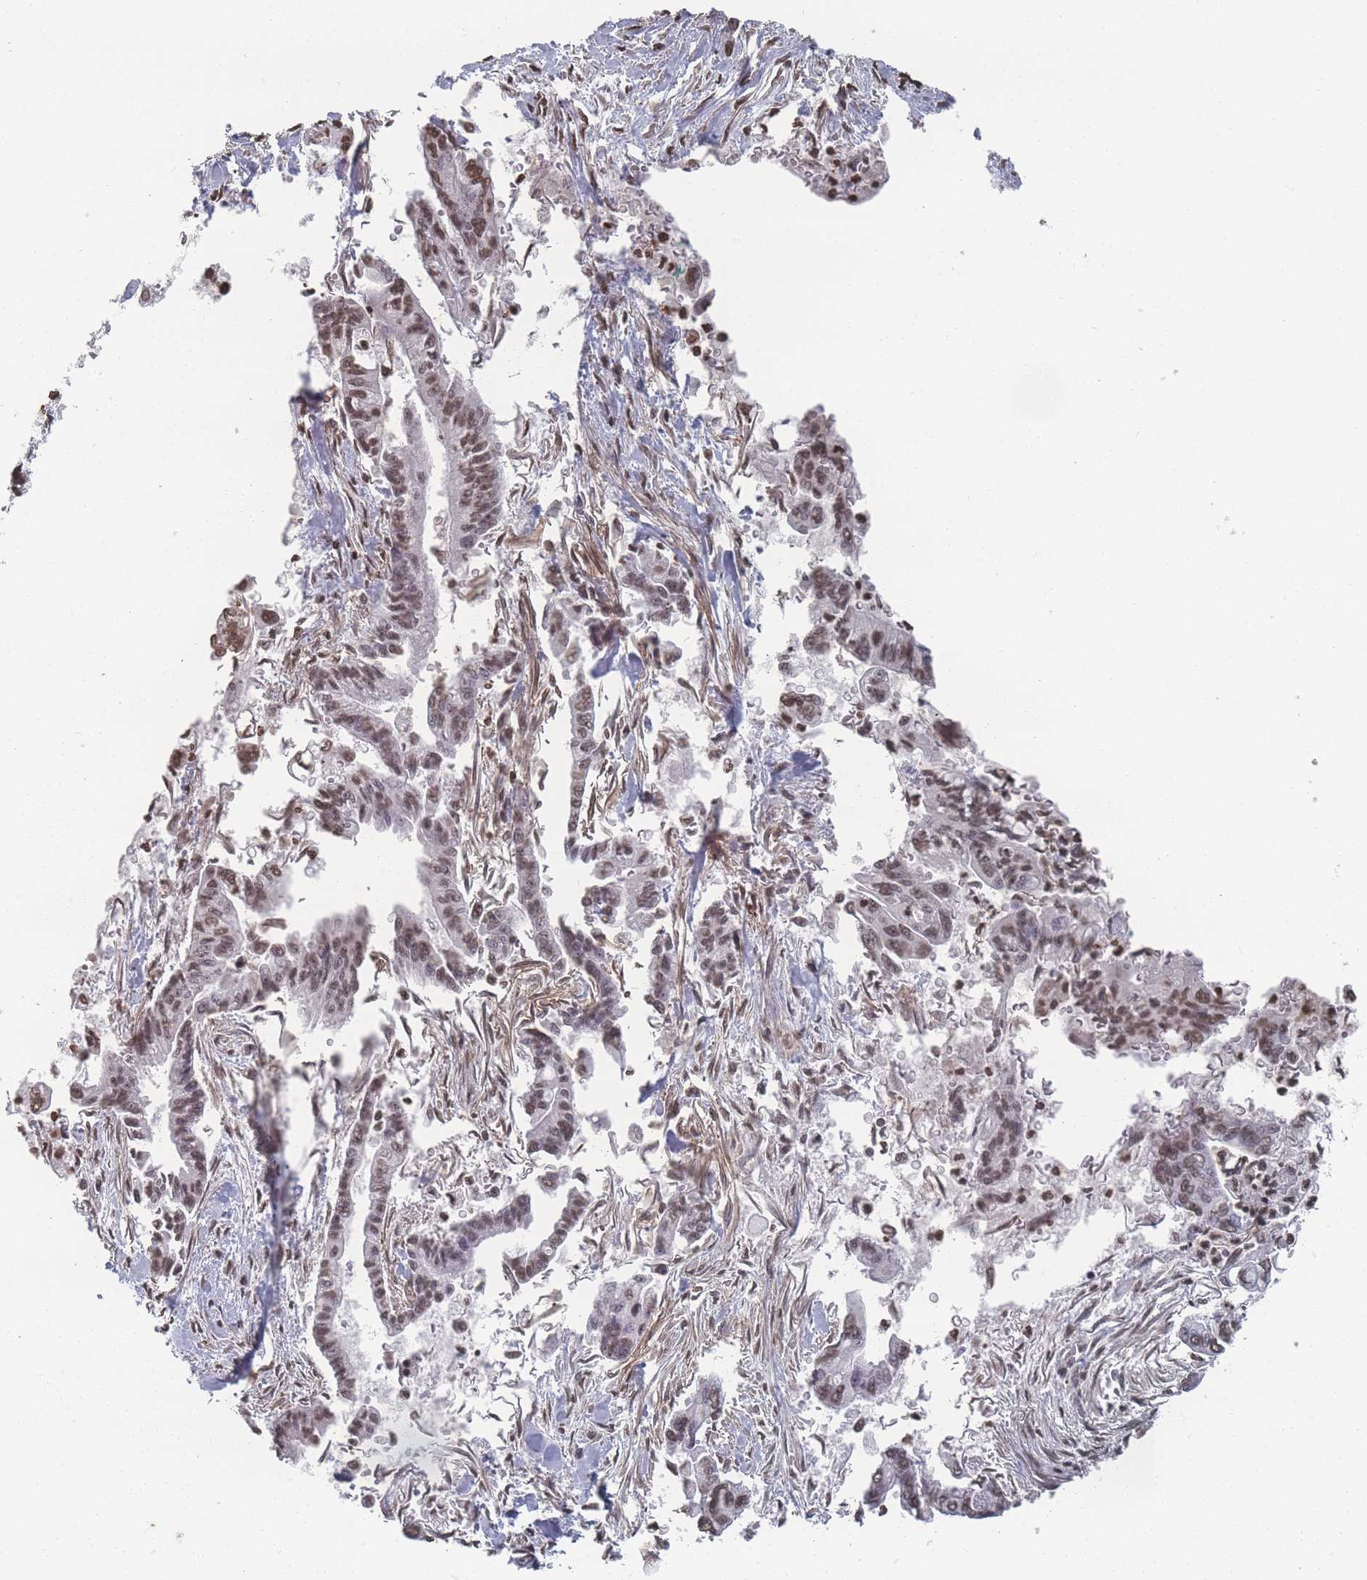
{"staining": {"intensity": "weak", "quantity": "25%-75%", "location": "nuclear"}, "tissue": "pancreatic cancer", "cell_type": "Tumor cells", "image_type": "cancer", "snomed": [{"axis": "morphology", "description": "Adenocarcinoma, NOS"}, {"axis": "topography", "description": "Pancreas"}], "caption": "IHC staining of pancreatic adenocarcinoma, which shows low levels of weak nuclear staining in about 25%-75% of tumor cells indicating weak nuclear protein expression. The staining was performed using DAB (brown) for protein detection and nuclei were counterstained in hematoxylin (blue).", "gene": "PLEKHG5", "patient": {"sex": "male", "age": 70}}